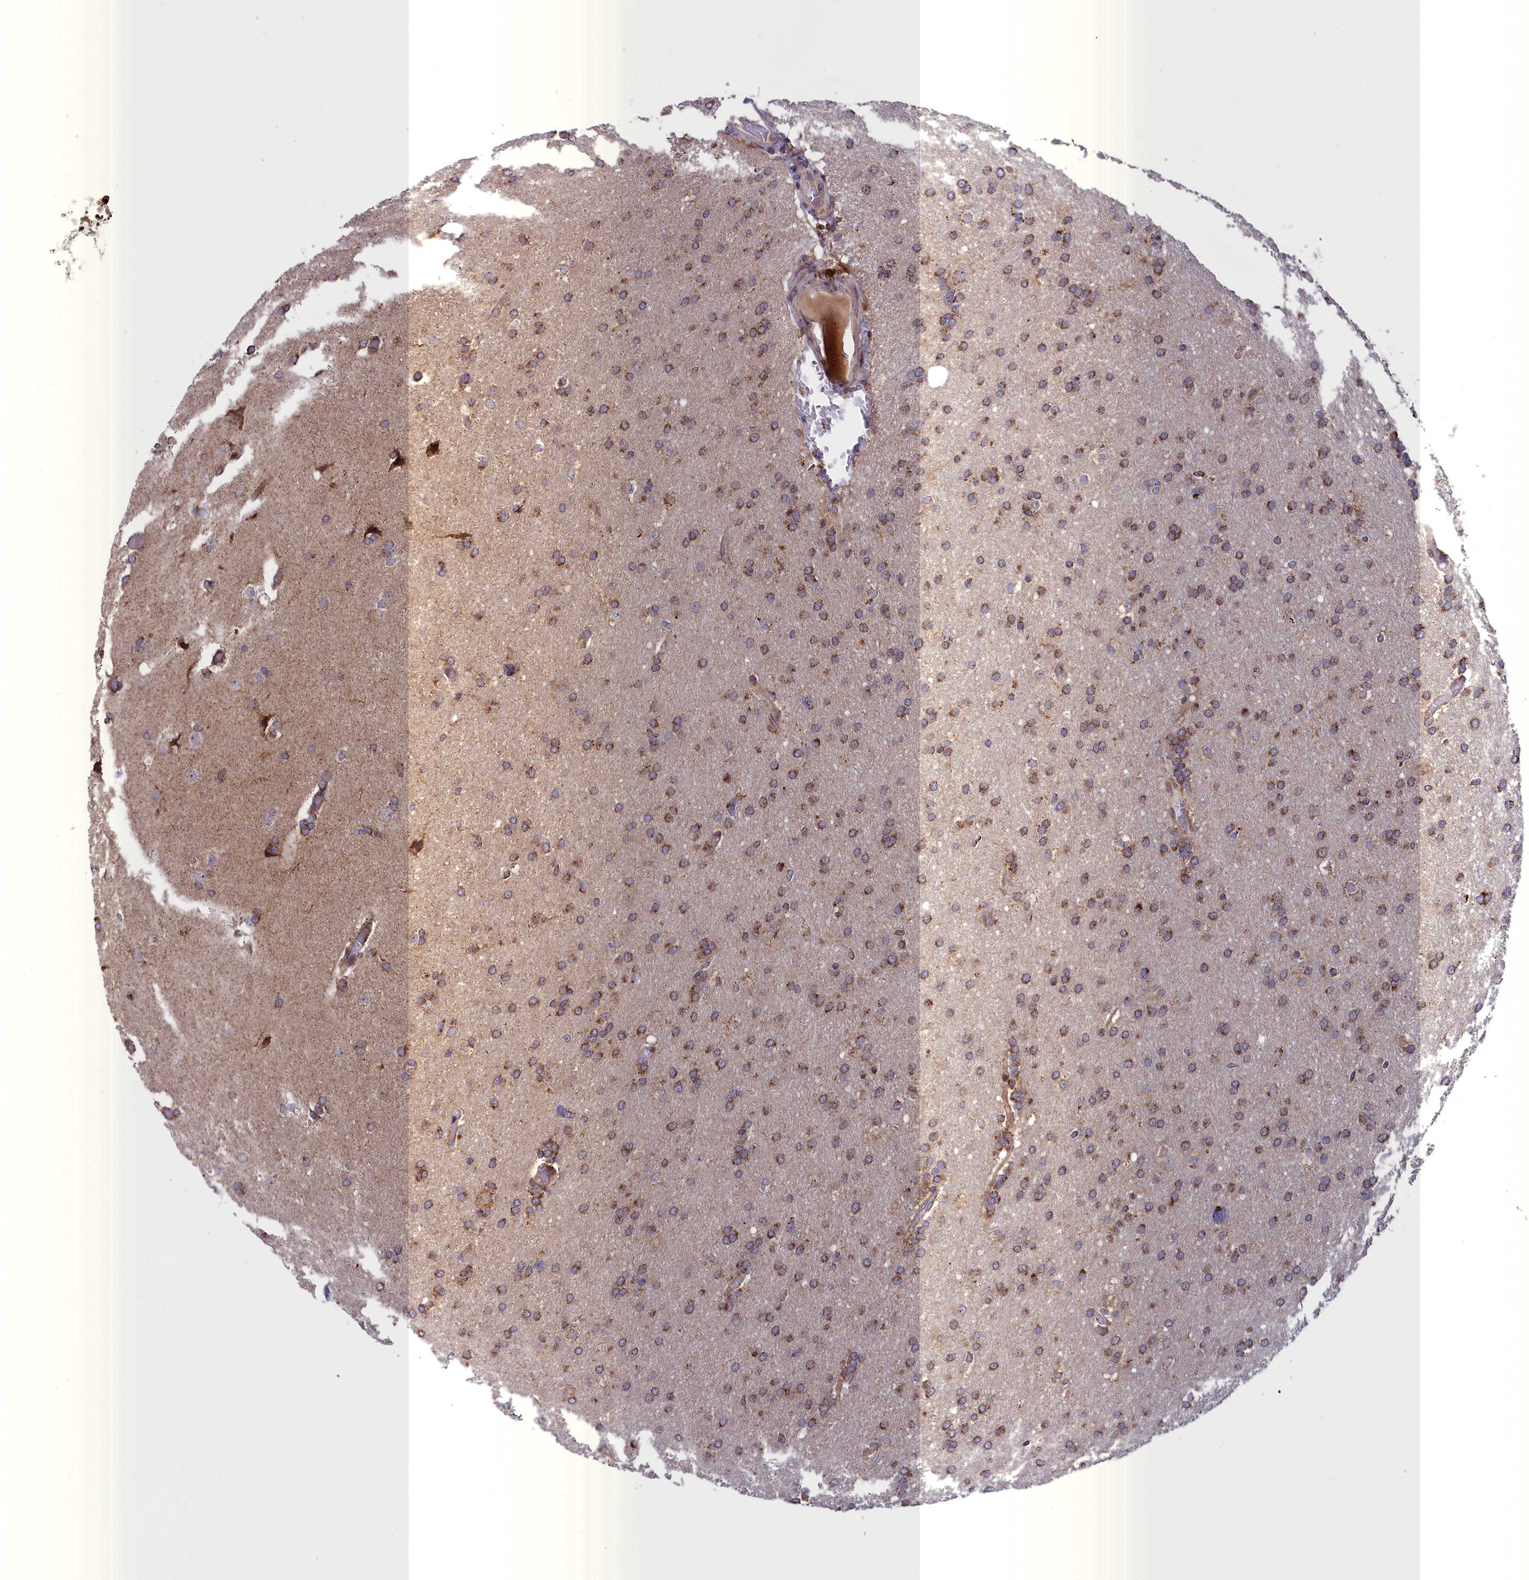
{"staining": {"intensity": "moderate", "quantity": ">75%", "location": "cytoplasmic/membranous"}, "tissue": "glioma", "cell_type": "Tumor cells", "image_type": "cancer", "snomed": [{"axis": "morphology", "description": "Glioma, malignant, High grade"}, {"axis": "topography", "description": "Cerebral cortex"}], "caption": "A medium amount of moderate cytoplasmic/membranous staining is appreciated in about >75% of tumor cells in glioma tissue.", "gene": "TIMM44", "patient": {"sex": "female", "age": 36}}